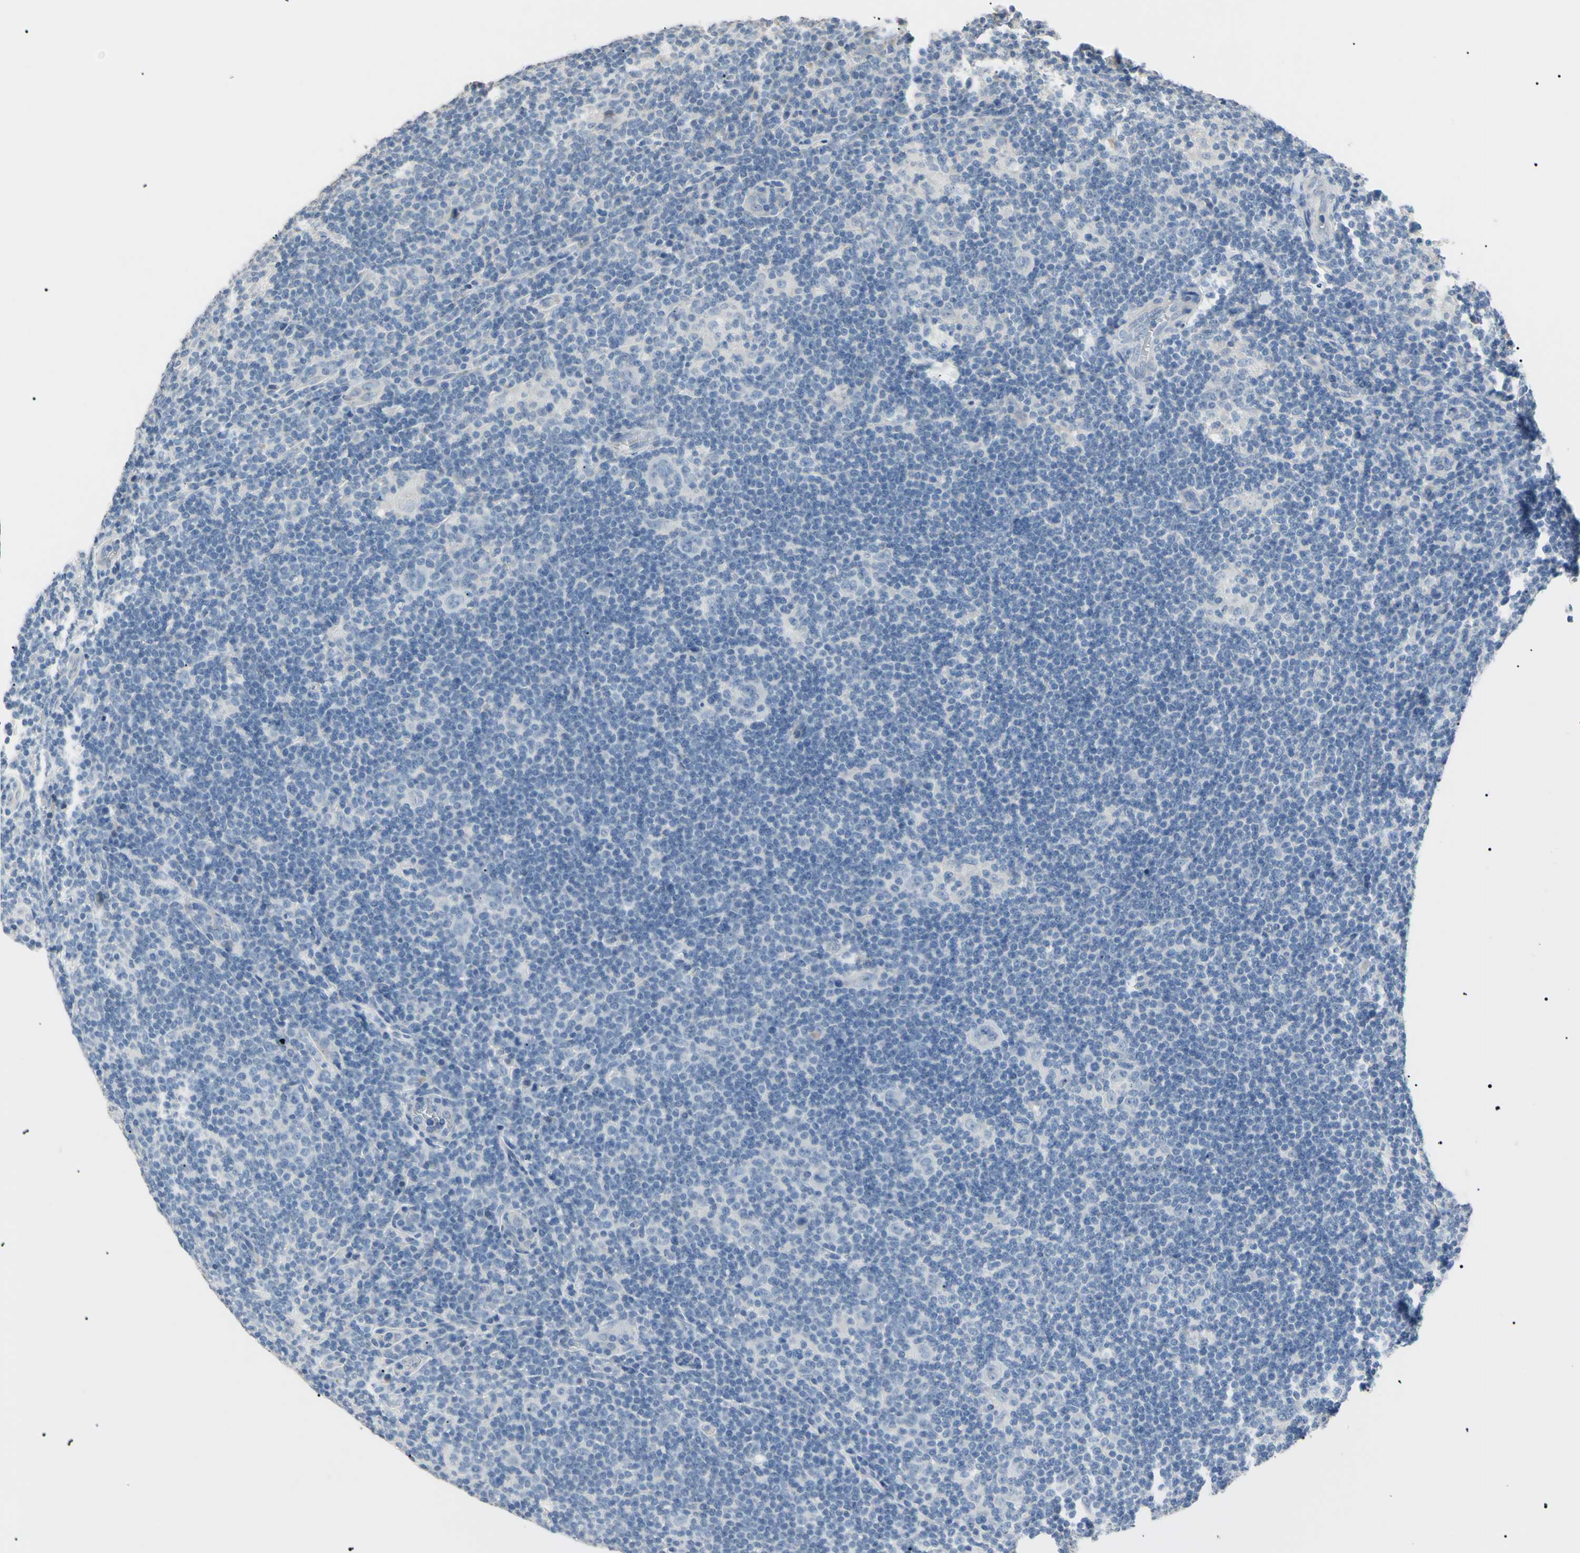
{"staining": {"intensity": "negative", "quantity": "none", "location": "none"}, "tissue": "lymphoma", "cell_type": "Tumor cells", "image_type": "cancer", "snomed": [{"axis": "morphology", "description": "Hodgkin's disease, NOS"}, {"axis": "topography", "description": "Lymph node"}], "caption": "The immunohistochemistry (IHC) histopathology image has no significant staining in tumor cells of Hodgkin's disease tissue. (Brightfield microscopy of DAB immunohistochemistry at high magnification).", "gene": "CGB3", "patient": {"sex": "female", "age": 57}}